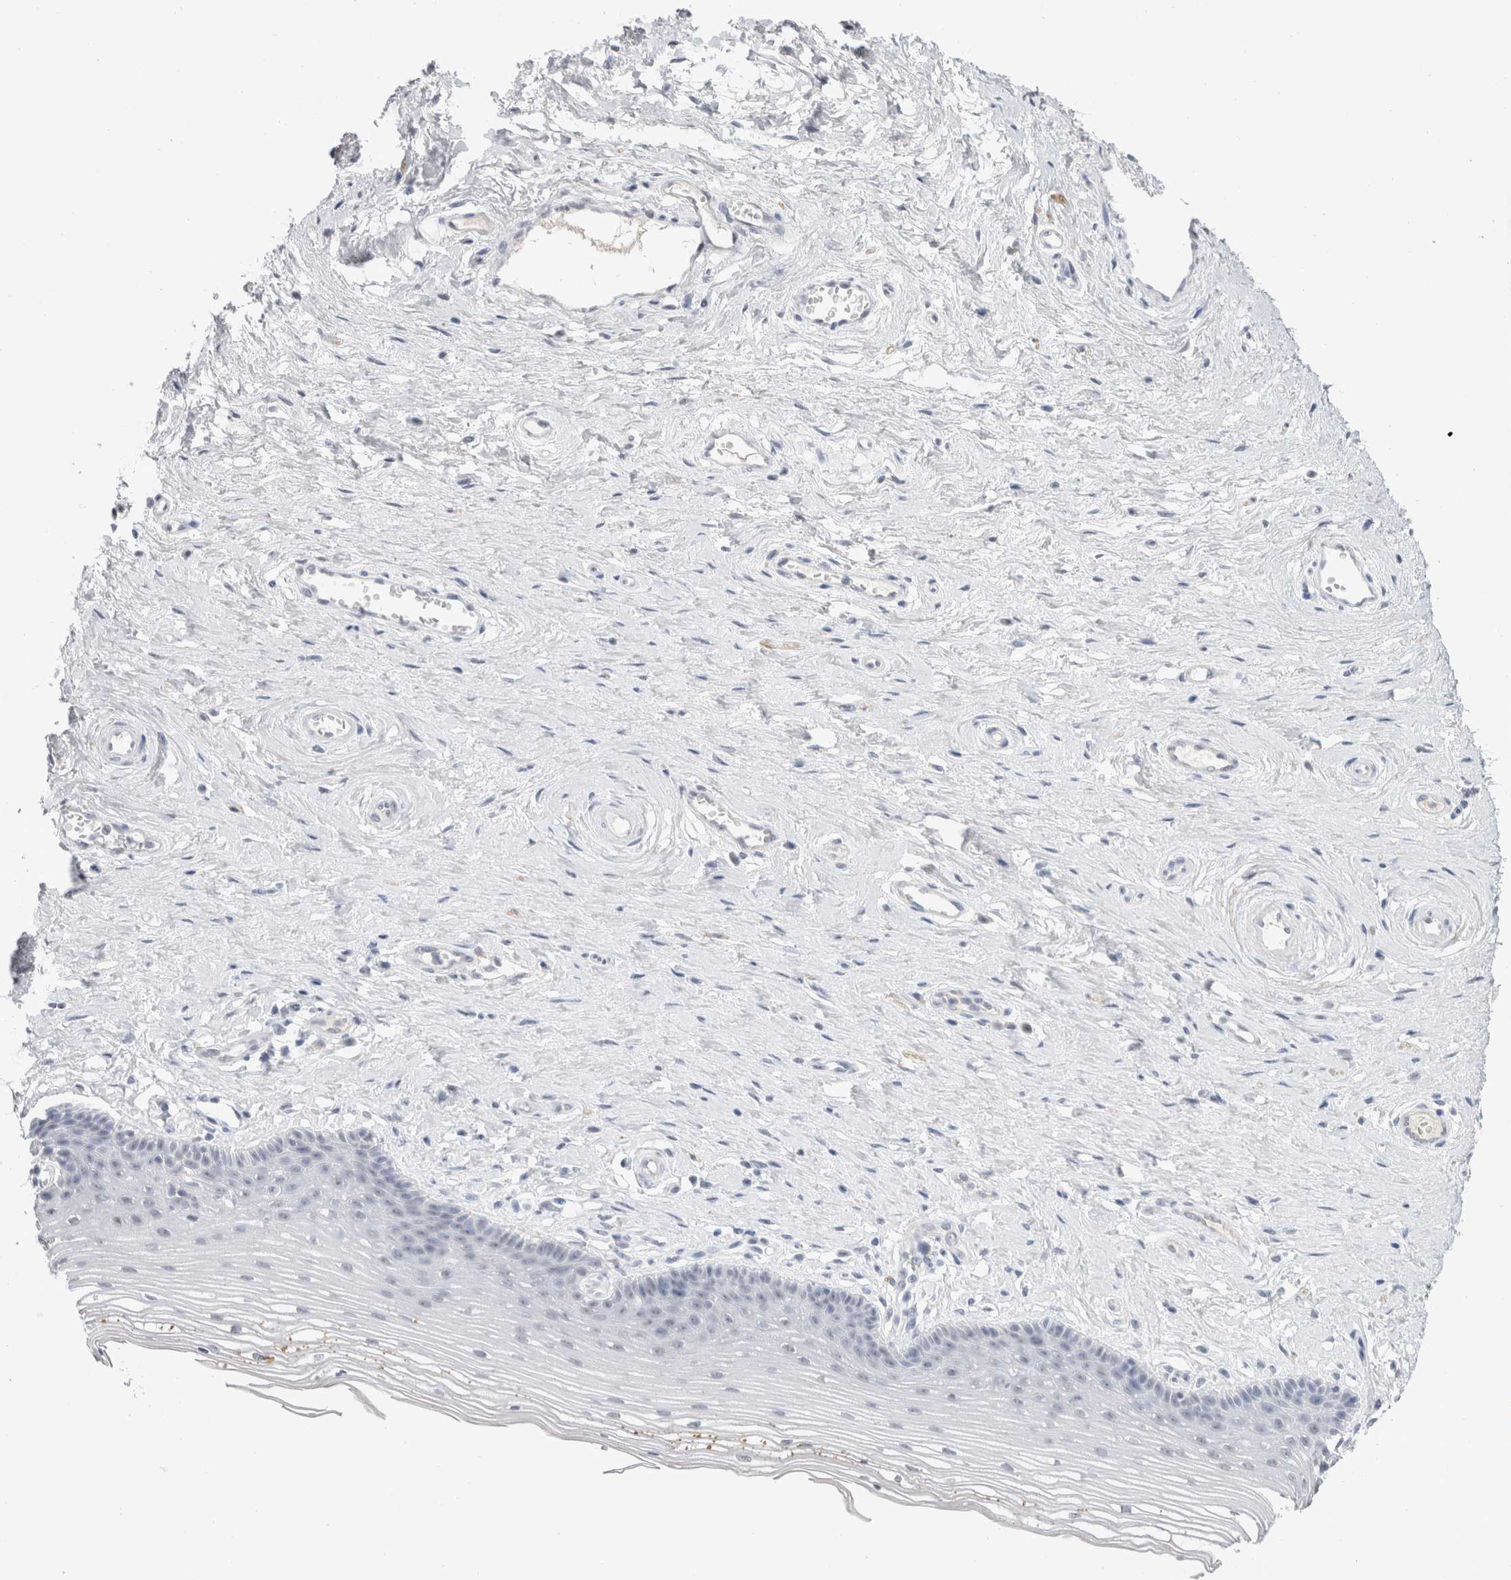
{"staining": {"intensity": "negative", "quantity": "none", "location": "none"}, "tissue": "vagina", "cell_type": "Squamous epithelial cells", "image_type": "normal", "snomed": [{"axis": "morphology", "description": "Normal tissue, NOS"}, {"axis": "topography", "description": "Vagina"}], "caption": "Vagina was stained to show a protein in brown. There is no significant positivity in squamous epithelial cells.", "gene": "CADM3", "patient": {"sex": "female", "age": 46}}